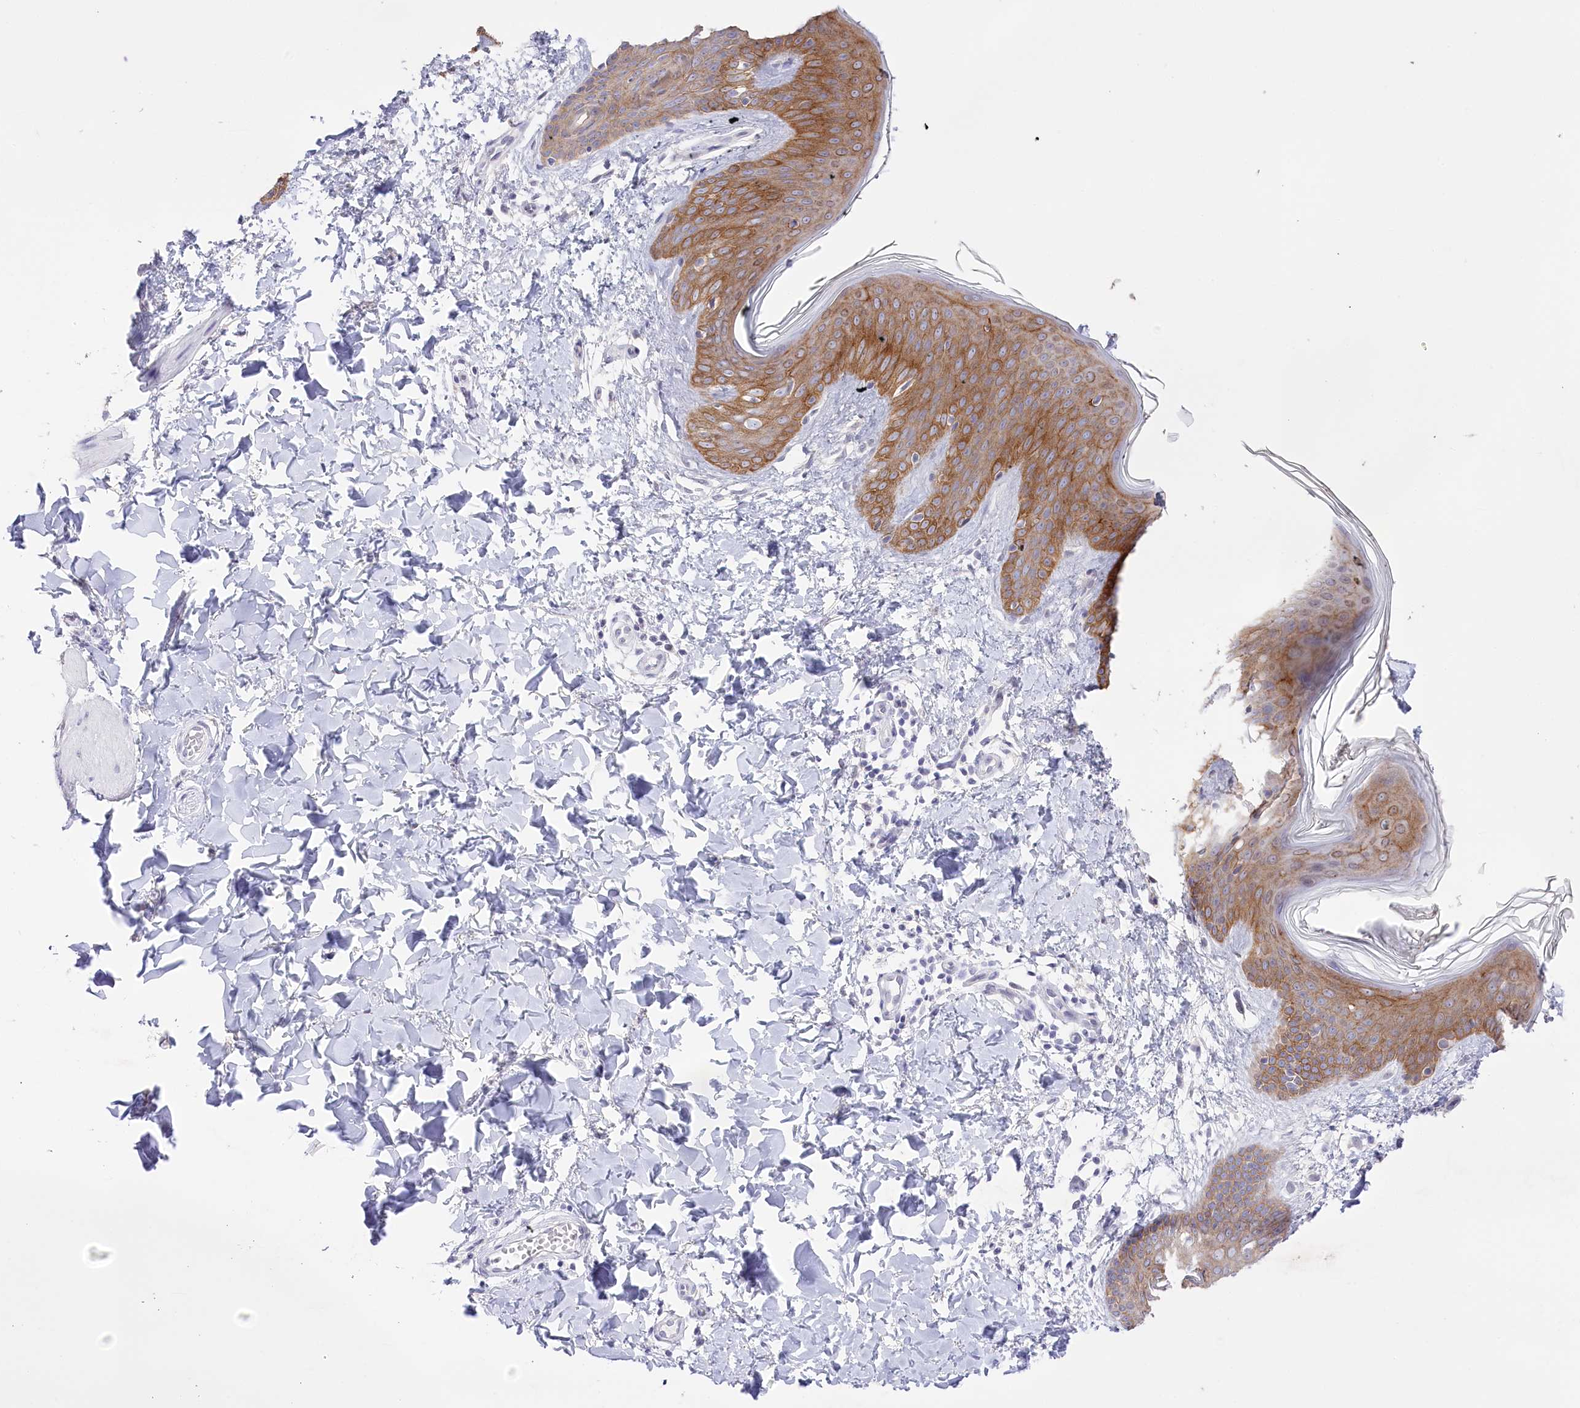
{"staining": {"intensity": "negative", "quantity": "none", "location": "none"}, "tissue": "skin", "cell_type": "Fibroblasts", "image_type": "normal", "snomed": [{"axis": "morphology", "description": "Normal tissue, NOS"}, {"axis": "topography", "description": "Skin"}], "caption": "The image reveals no significant staining in fibroblasts of skin.", "gene": "SLC39A10", "patient": {"sex": "male", "age": 36}}